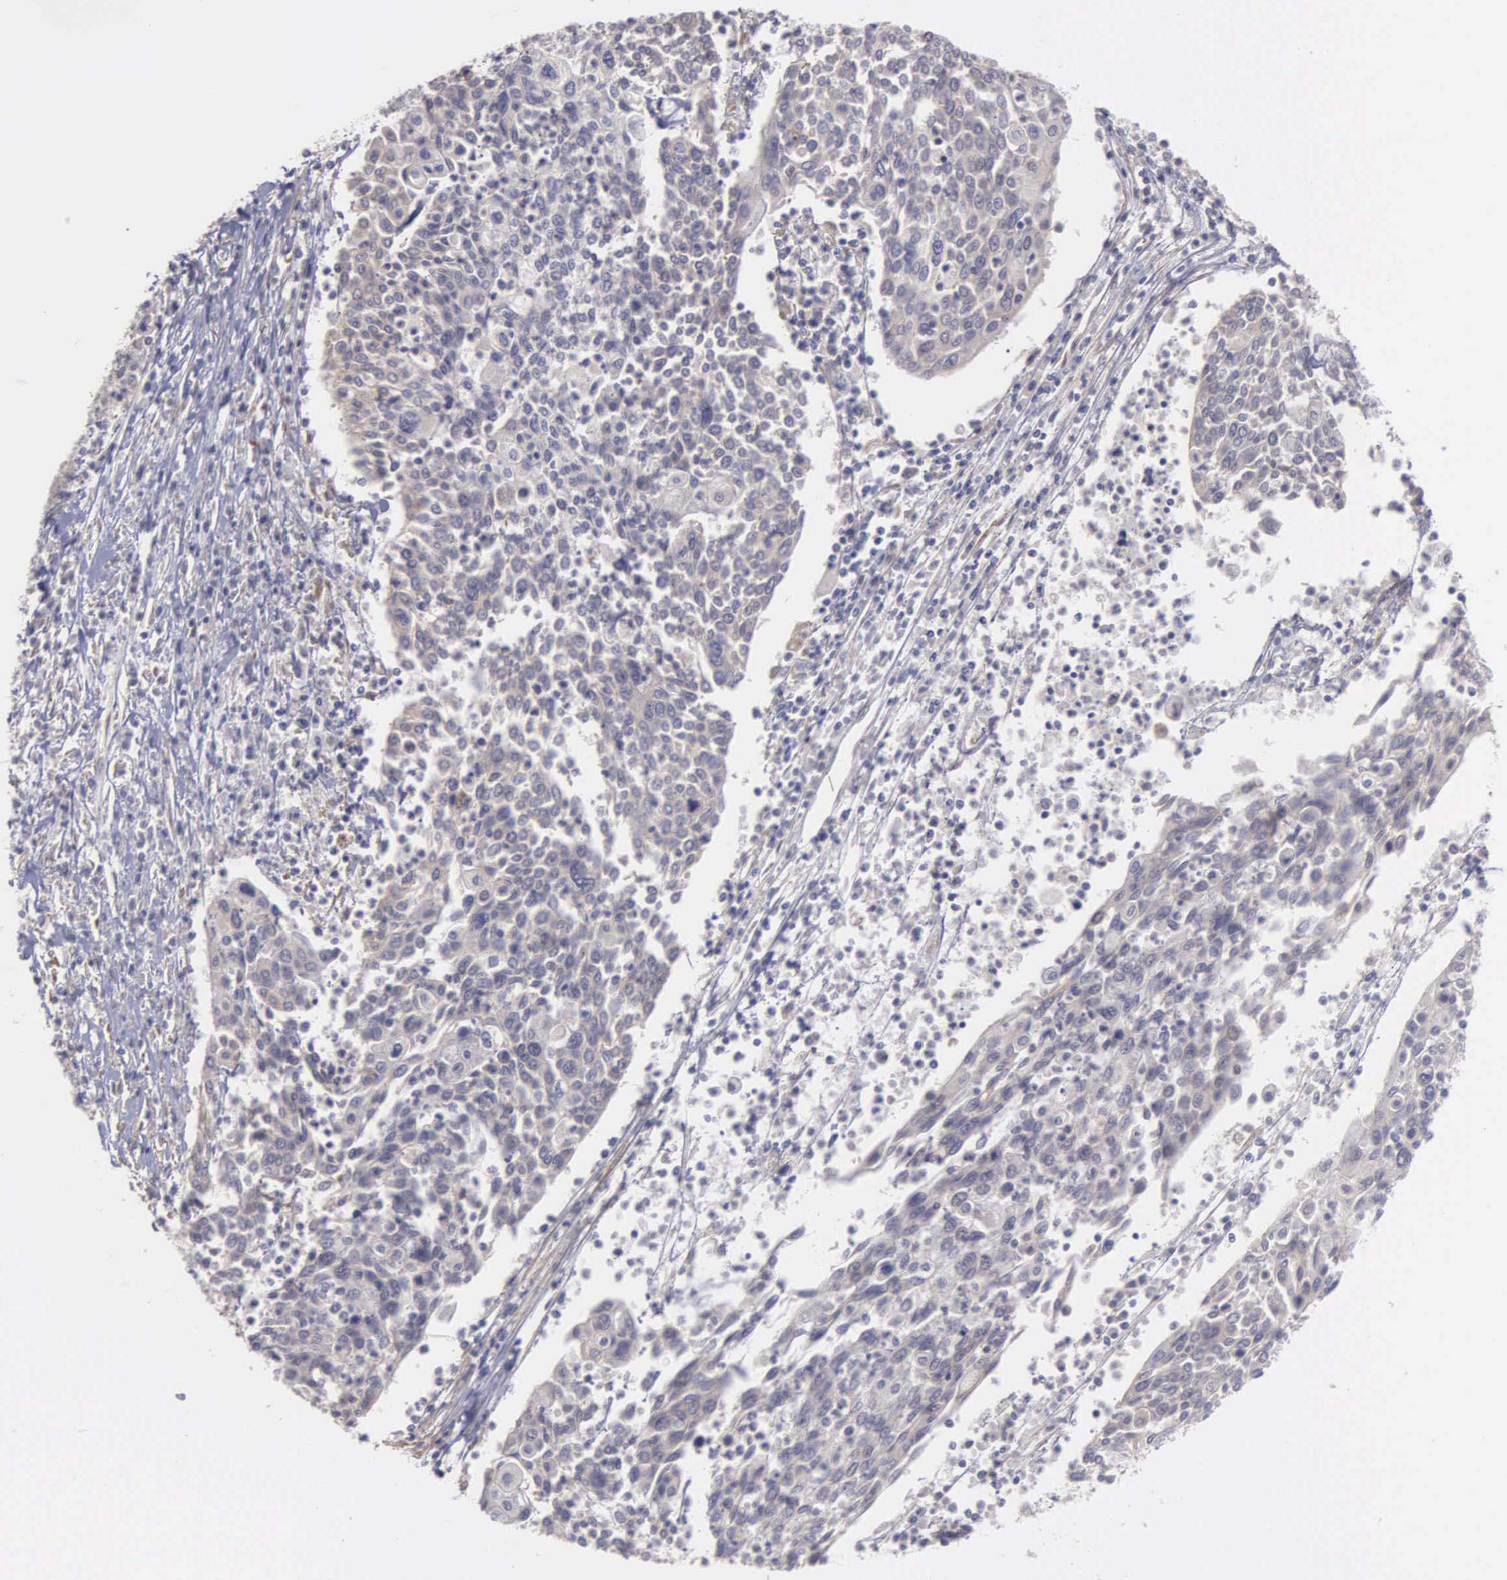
{"staining": {"intensity": "weak", "quantity": "25%-75%", "location": "cytoplasmic/membranous"}, "tissue": "cervical cancer", "cell_type": "Tumor cells", "image_type": "cancer", "snomed": [{"axis": "morphology", "description": "Squamous cell carcinoma, NOS"}, {"axis": "topography", "description": "Cervix"}], "caption": "Immunohistochemistry (IHC) of squamous cell carcinoma (cervical) reveals low levels of weak cytoplasmic/membranous staining in approximately 25%-75% of tumor cells. (Brightfield microscopy of DAB IHC at high magnification).", "gene": "RTL10", "patient": {"sex": "female", "age": 40}}